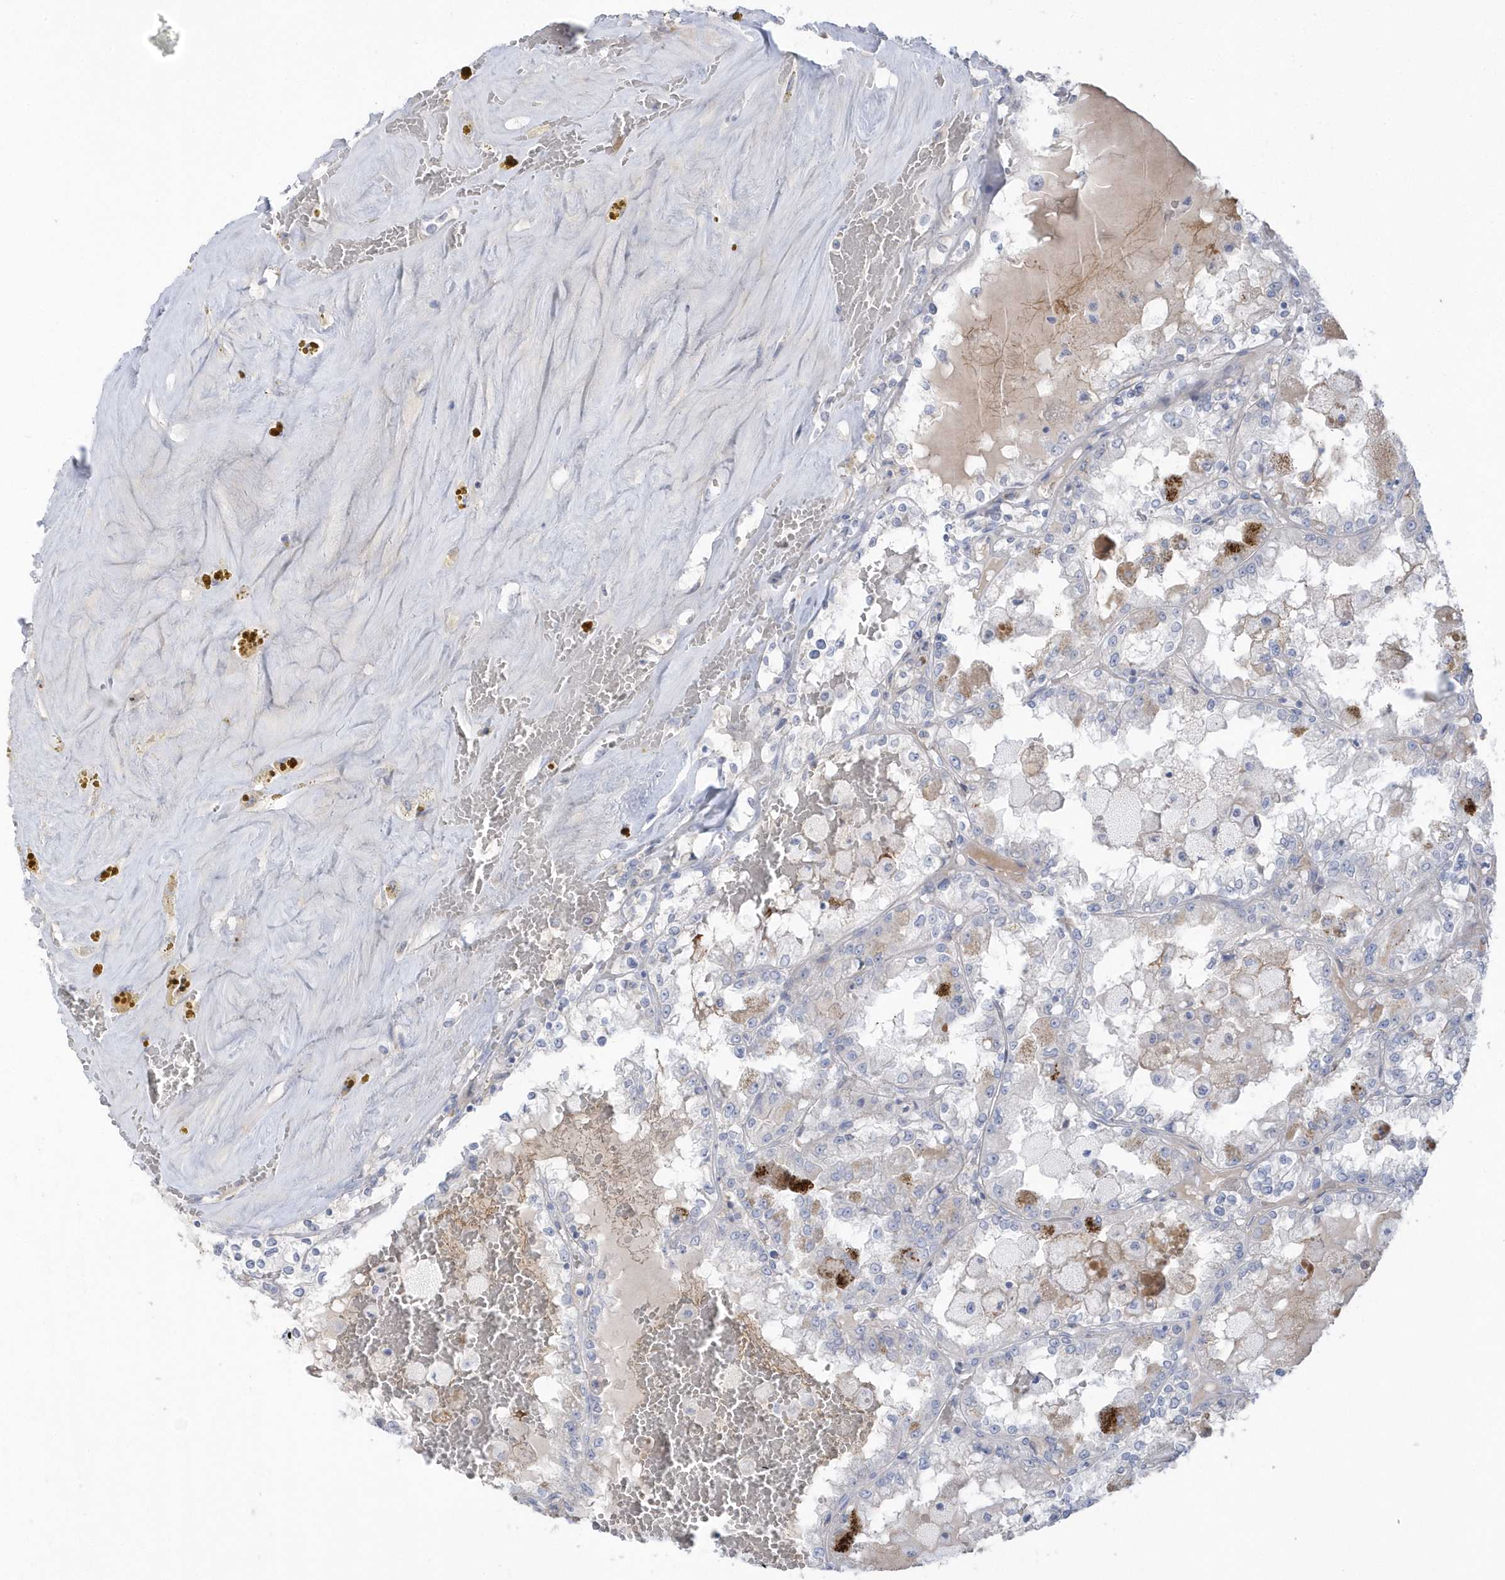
{"staining": {"intensity": "negative", "quantity": "none", "location": "none"}, "tissue": "renal cancer", "cell_type": "Tumor cells", "image_type": "cancer", "snomed": [{"axis": "morphology", "description": "Adenocarcinoma, NOS"}, {"axis": "topography", "description": "Kidney"}], "caption": "Immunohistochemistry (IHC) of adenocarcinoma (renal) demonstrates no expression in tumor cells.", "gene": "SEMA3D", "patient": {"sex": "female", "age": 56}}